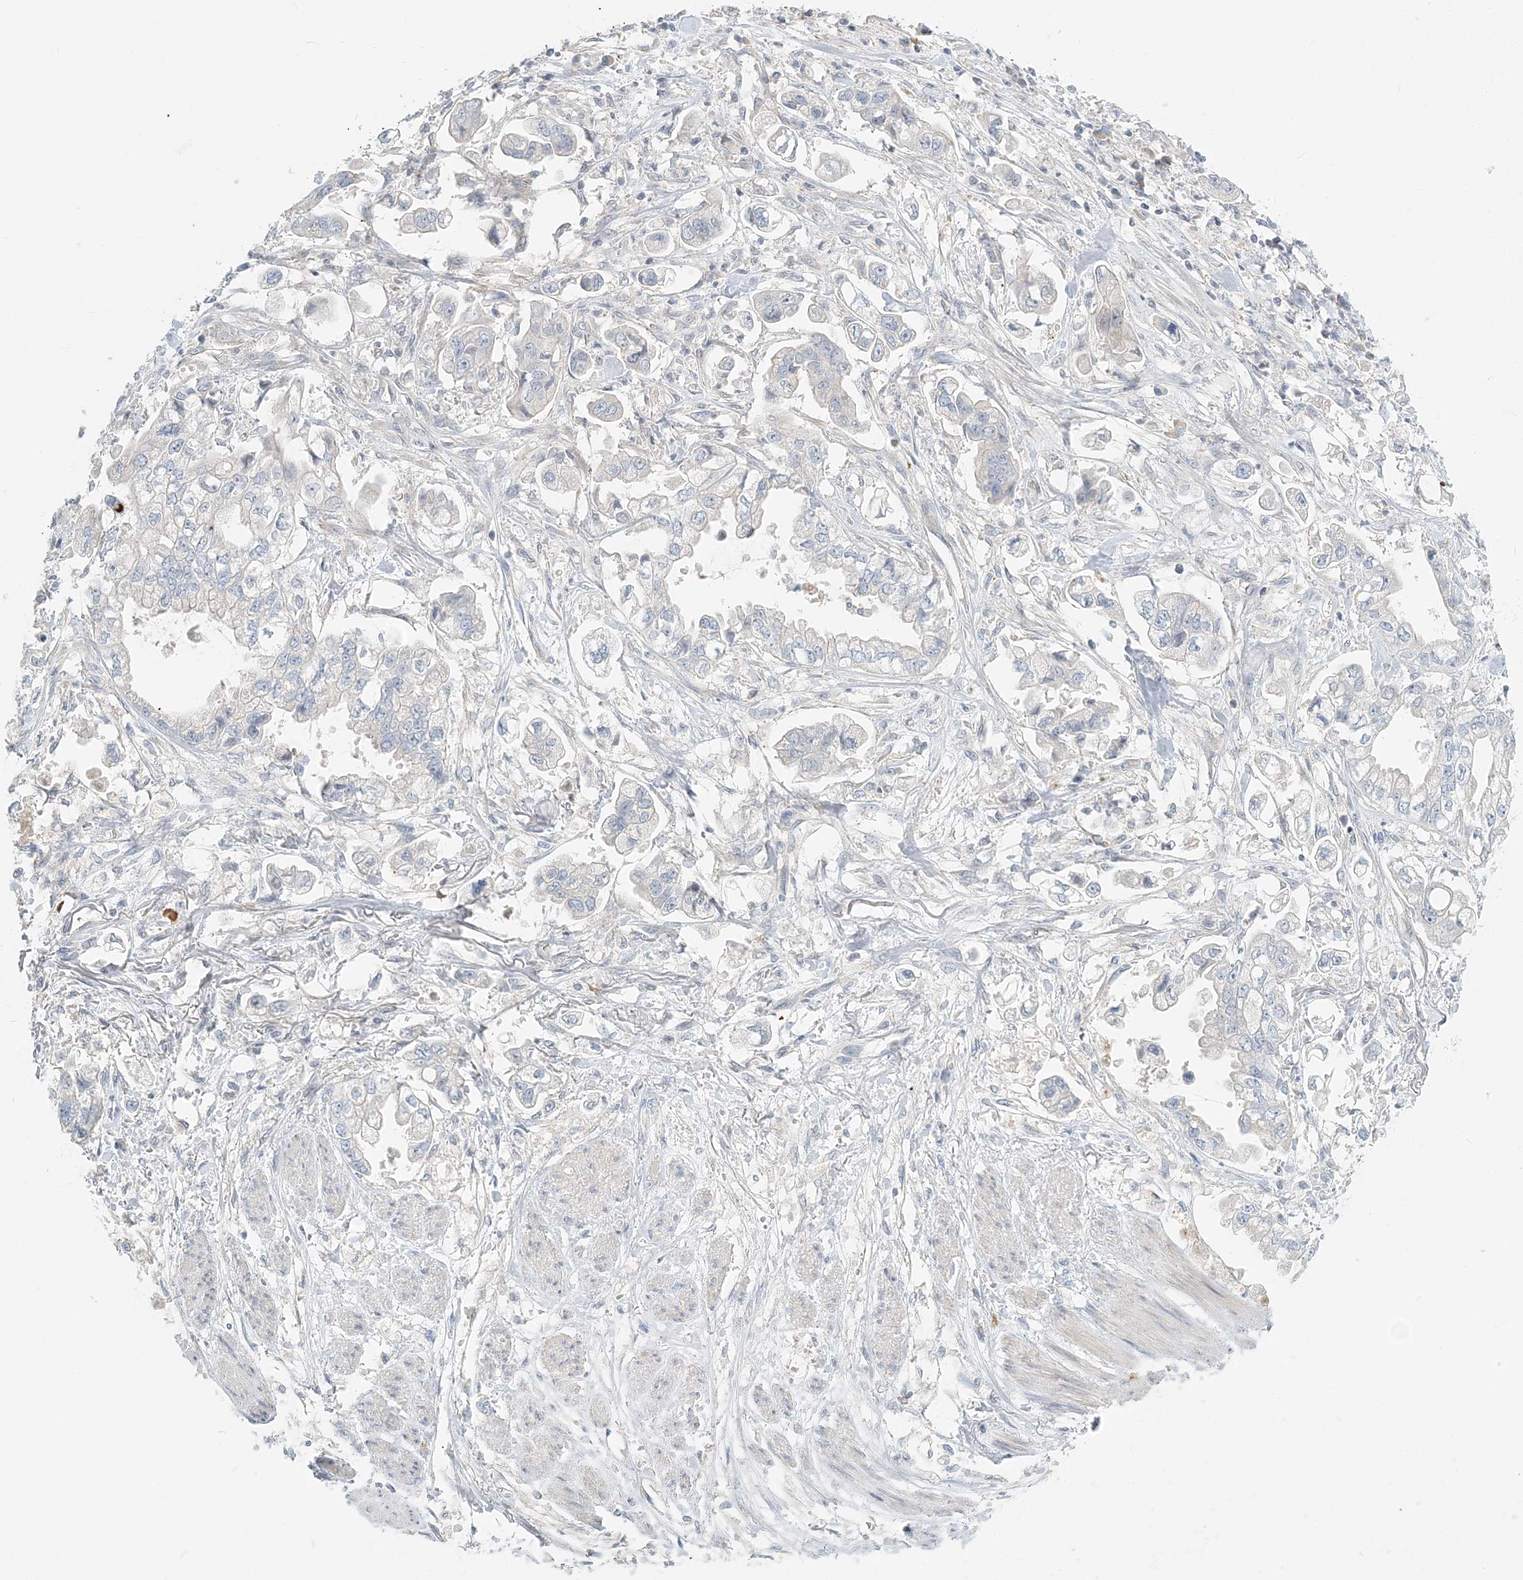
{"staining": {"intensity": "negative", "quantity": "none", "location": "none"}, "tissue": "stomach cancer", "cell_type": "Tumor cells", "image_type": "cancer", "snomed": [{"axis": "morphology", "description": "Adenocarcinoma, NOS"}, {"axis": "topography", "description": "Stomach"}], "caption": "Tumor cells show no significant protein staining in adenocarcinoma (stomach).", "gene": "NAA11", "patient": {"sex": "male", "age": 62}}